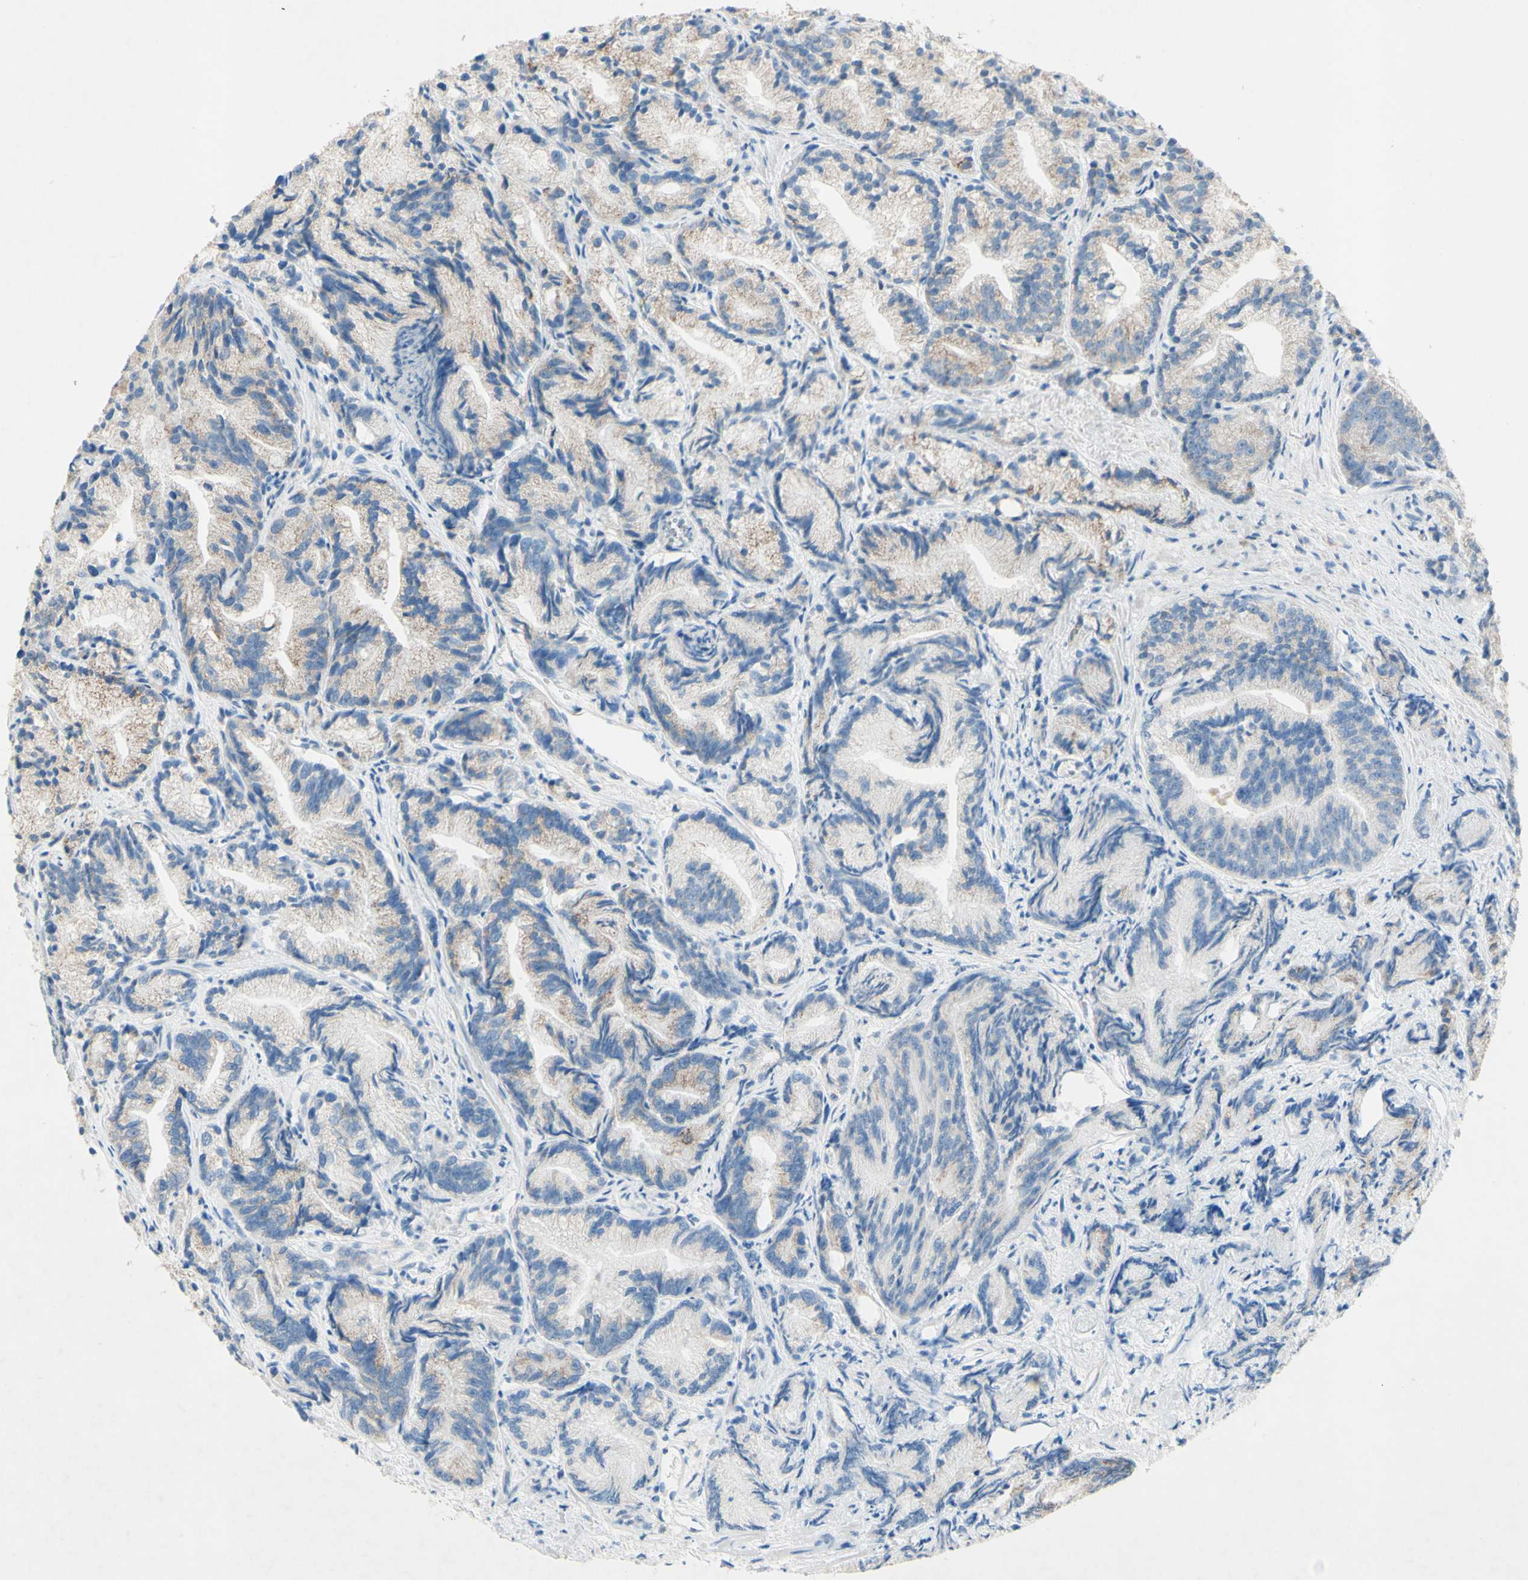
{"staining": {"intensity": "negative", "quantity": "none", "location": "none"}, "tissue": "prostate cancer", "cell_type": "Tumor cells", "image_type": "cancer", "snomed": [{"axis": "morphology", "description": "Adenocarcinoma, Low grade"}, {"axis": "topography", "description": "Prostate"}], "caption": "Immunohistochemistry histopathology image of neoplastic tissue: low-grade adenocarcinoma (prostate) stained with DAB shows no significant protein expression in tumor cells. The staining is performed using DAB brown chromogen with nuclei counter-stained in using hematoxylin.", "gene": "ACADL", "patient": {"sex": "male", "age": 89}}